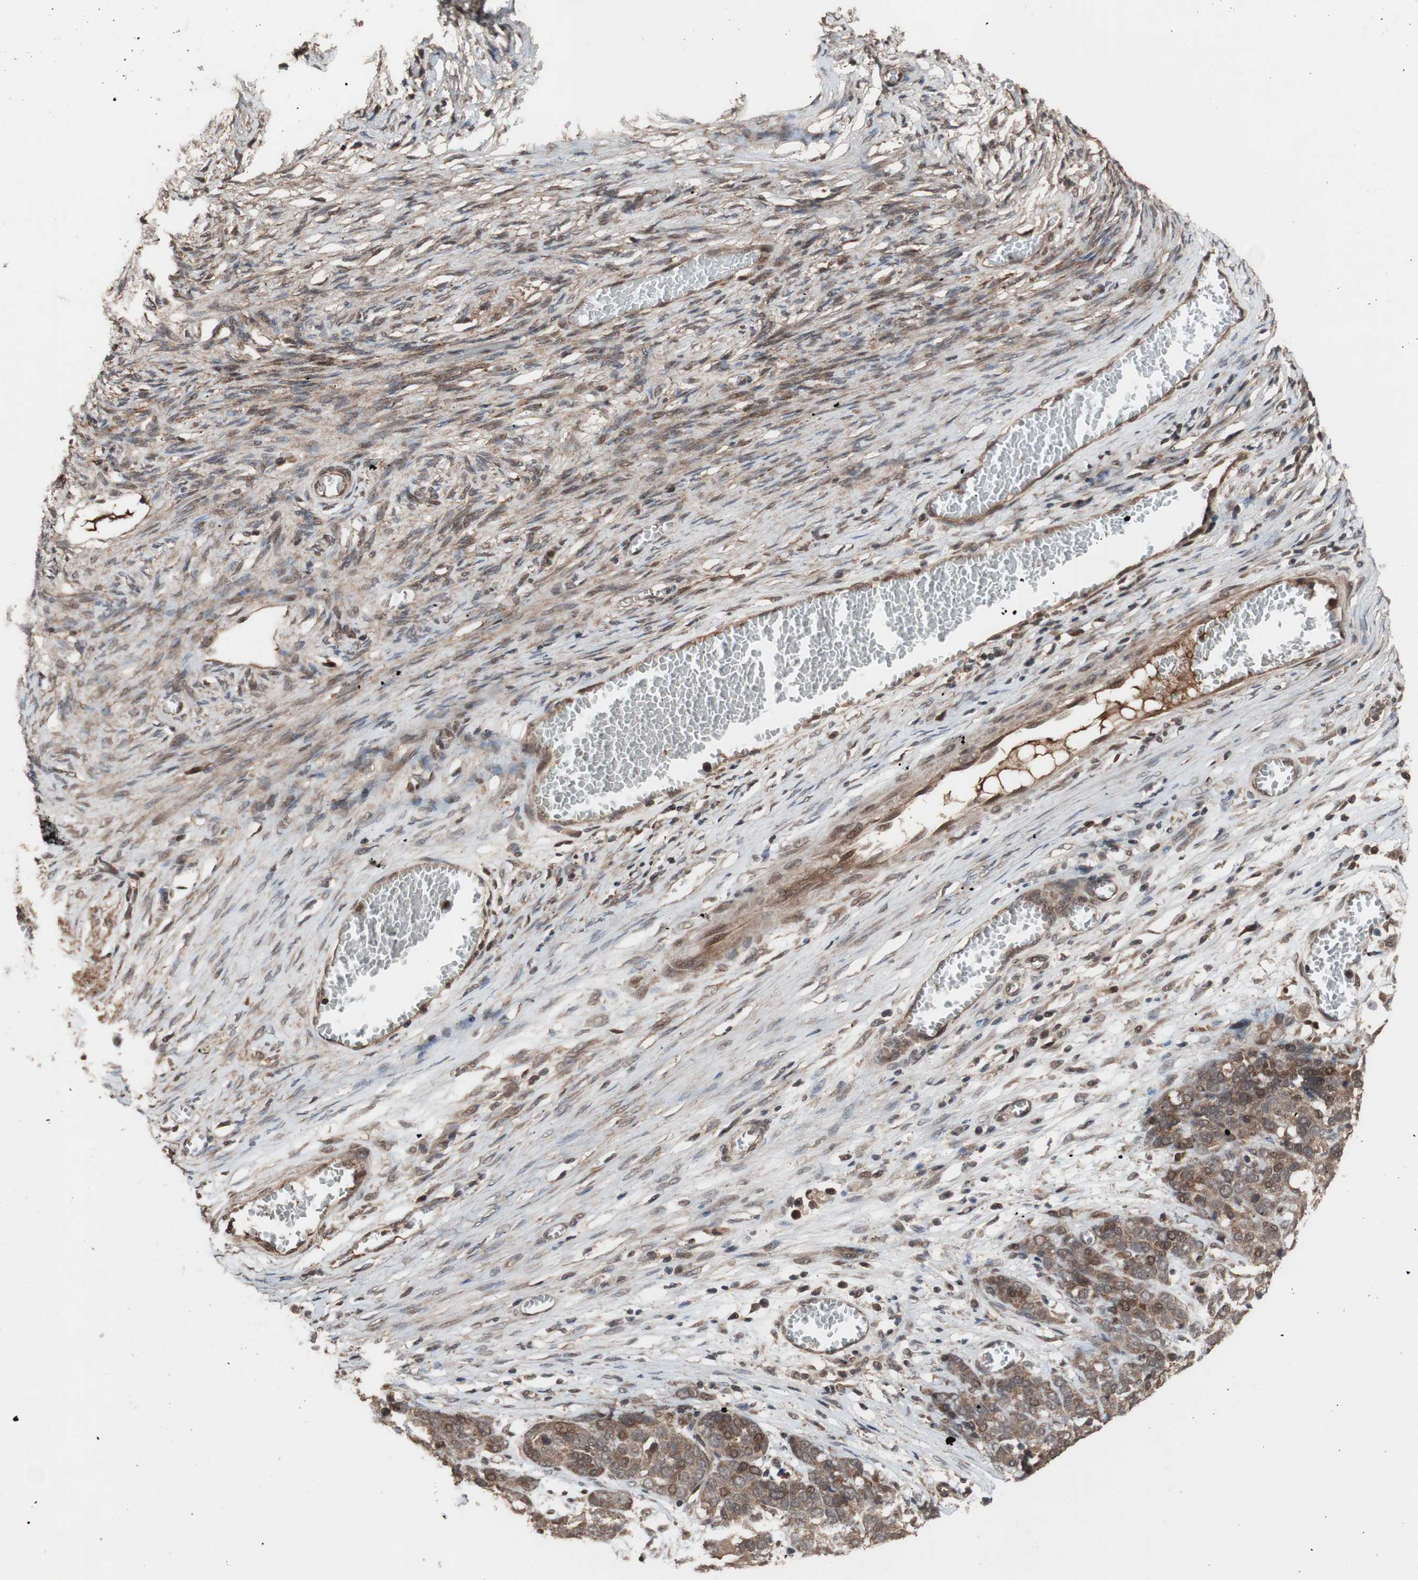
{"staining": {"intensity": "moderate", "quantity": ">75%", "location": "cytoplasmic/membranous,nuclear"}, "tissue": "ovarian cancer", "cell_type": "Tumor cells", "image_type": "cancer", "snomed": [{"axis": "morphology", "description": "Cystadenocarcinoma, serous, NOS"}, {"axis": "topography", "description": "Ovary"}], "caption": "Moderate cytoplasmic/membranous and nuclear expression for a protein is appreciated in approximately >75% of tumor cells of ovarian cancer (serous cystadenocarcinoma) using immunohistochemistry.", "gene": "KANSL1", "patient": {"sex": "female", "age": 44}}